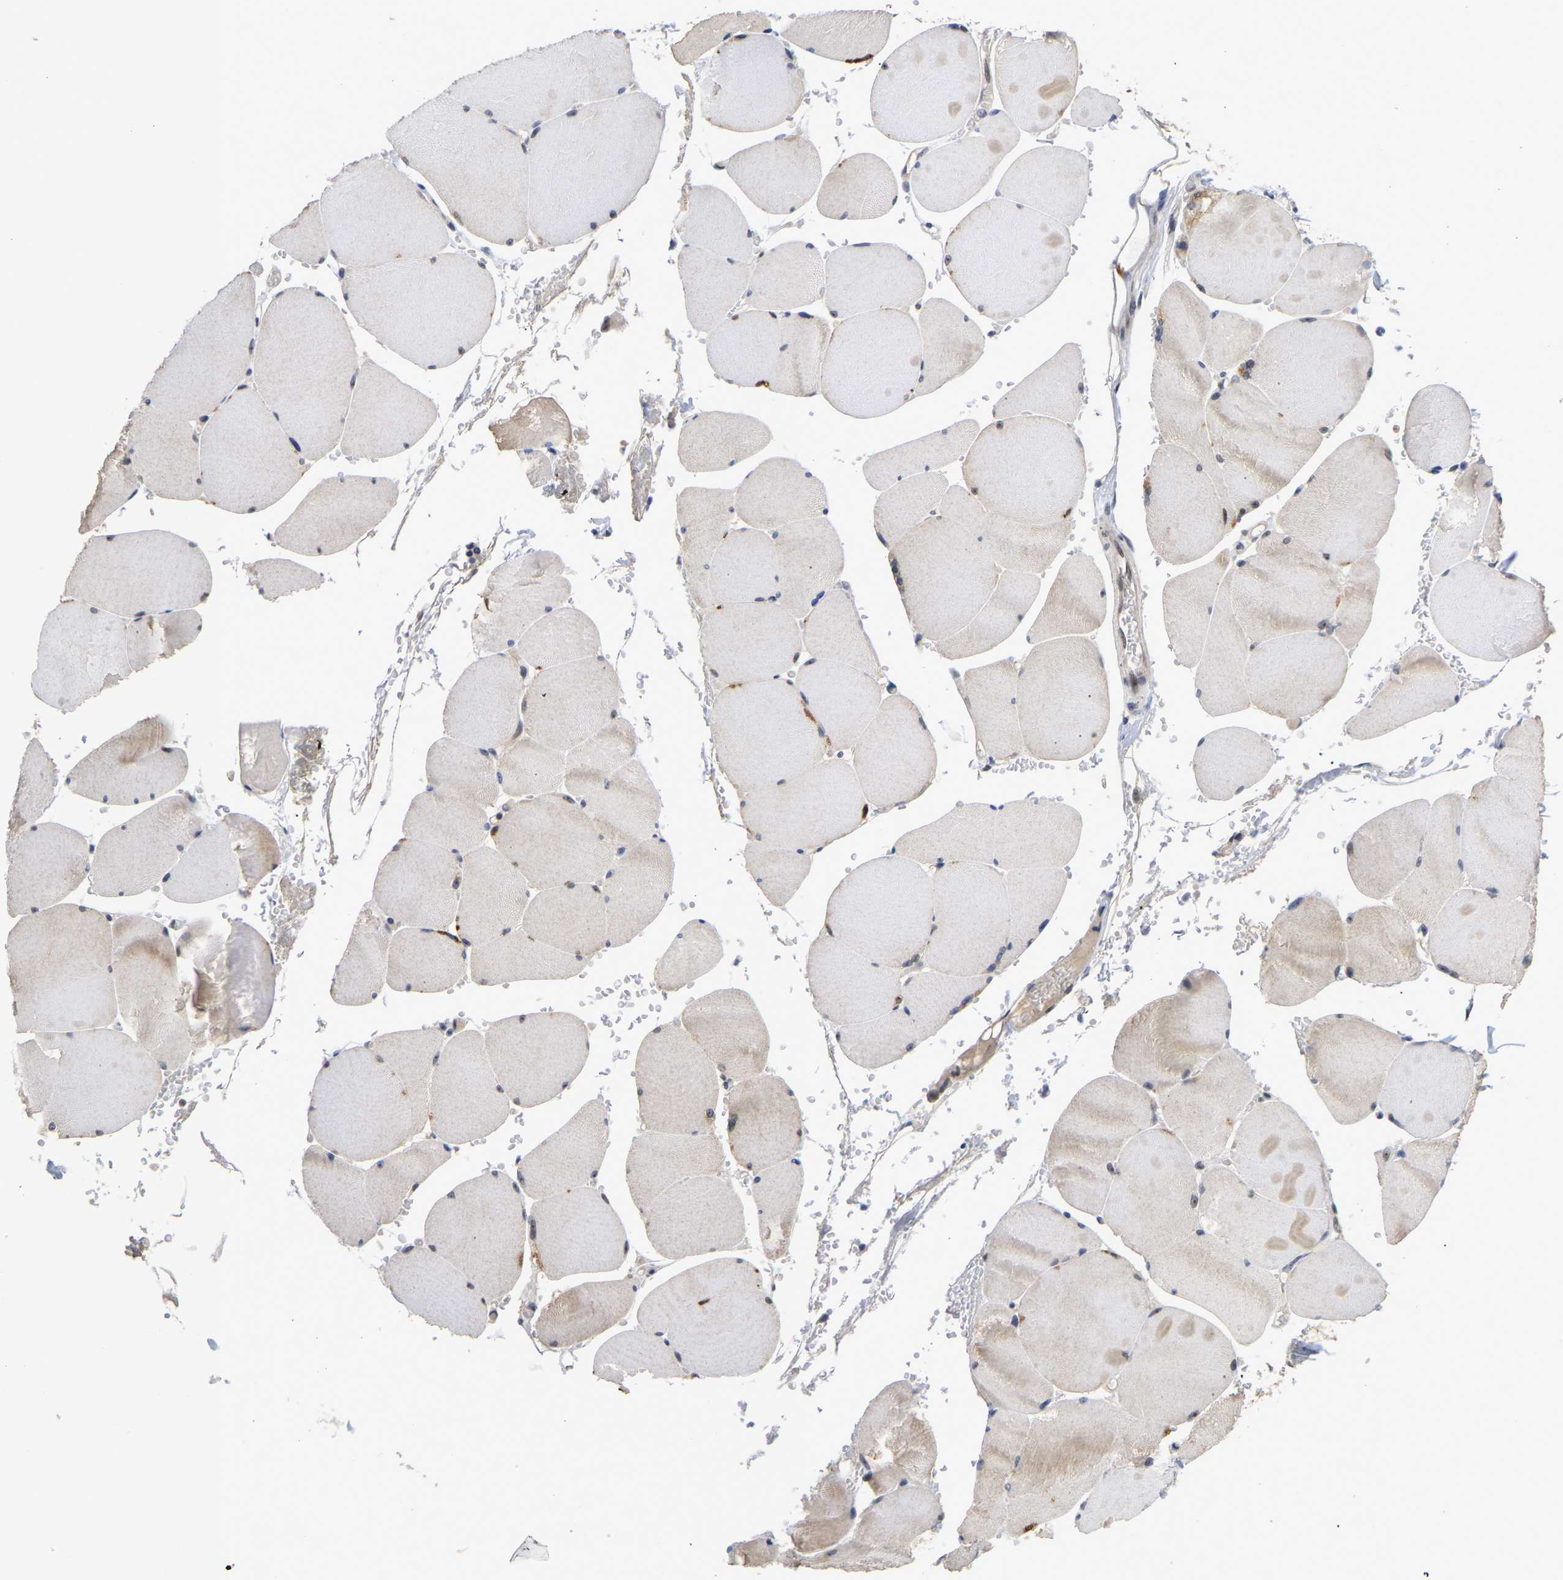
{"staining": {"intensity": "weak", "quantity": "<25%", "location": "cytoplasmic/membranous"}, "tissue": "skeletal muscle", "cell_type": "Myocytes", "image_type": "normal", "snomed": [{"axis": "morphology", "description": "Normal tissue, NOS"}, {"axis": "topography", "description": "Skin"}, {"axis": "topography", "description": "Skeletal muscle"}], "caption": "A high-resolution image shows immunohistochemistry staining of benign skeletal muscle, which displays no significant expression in myocytes.", "gene": "NLE1", "patient": {"sex": "male", "age": 83}}